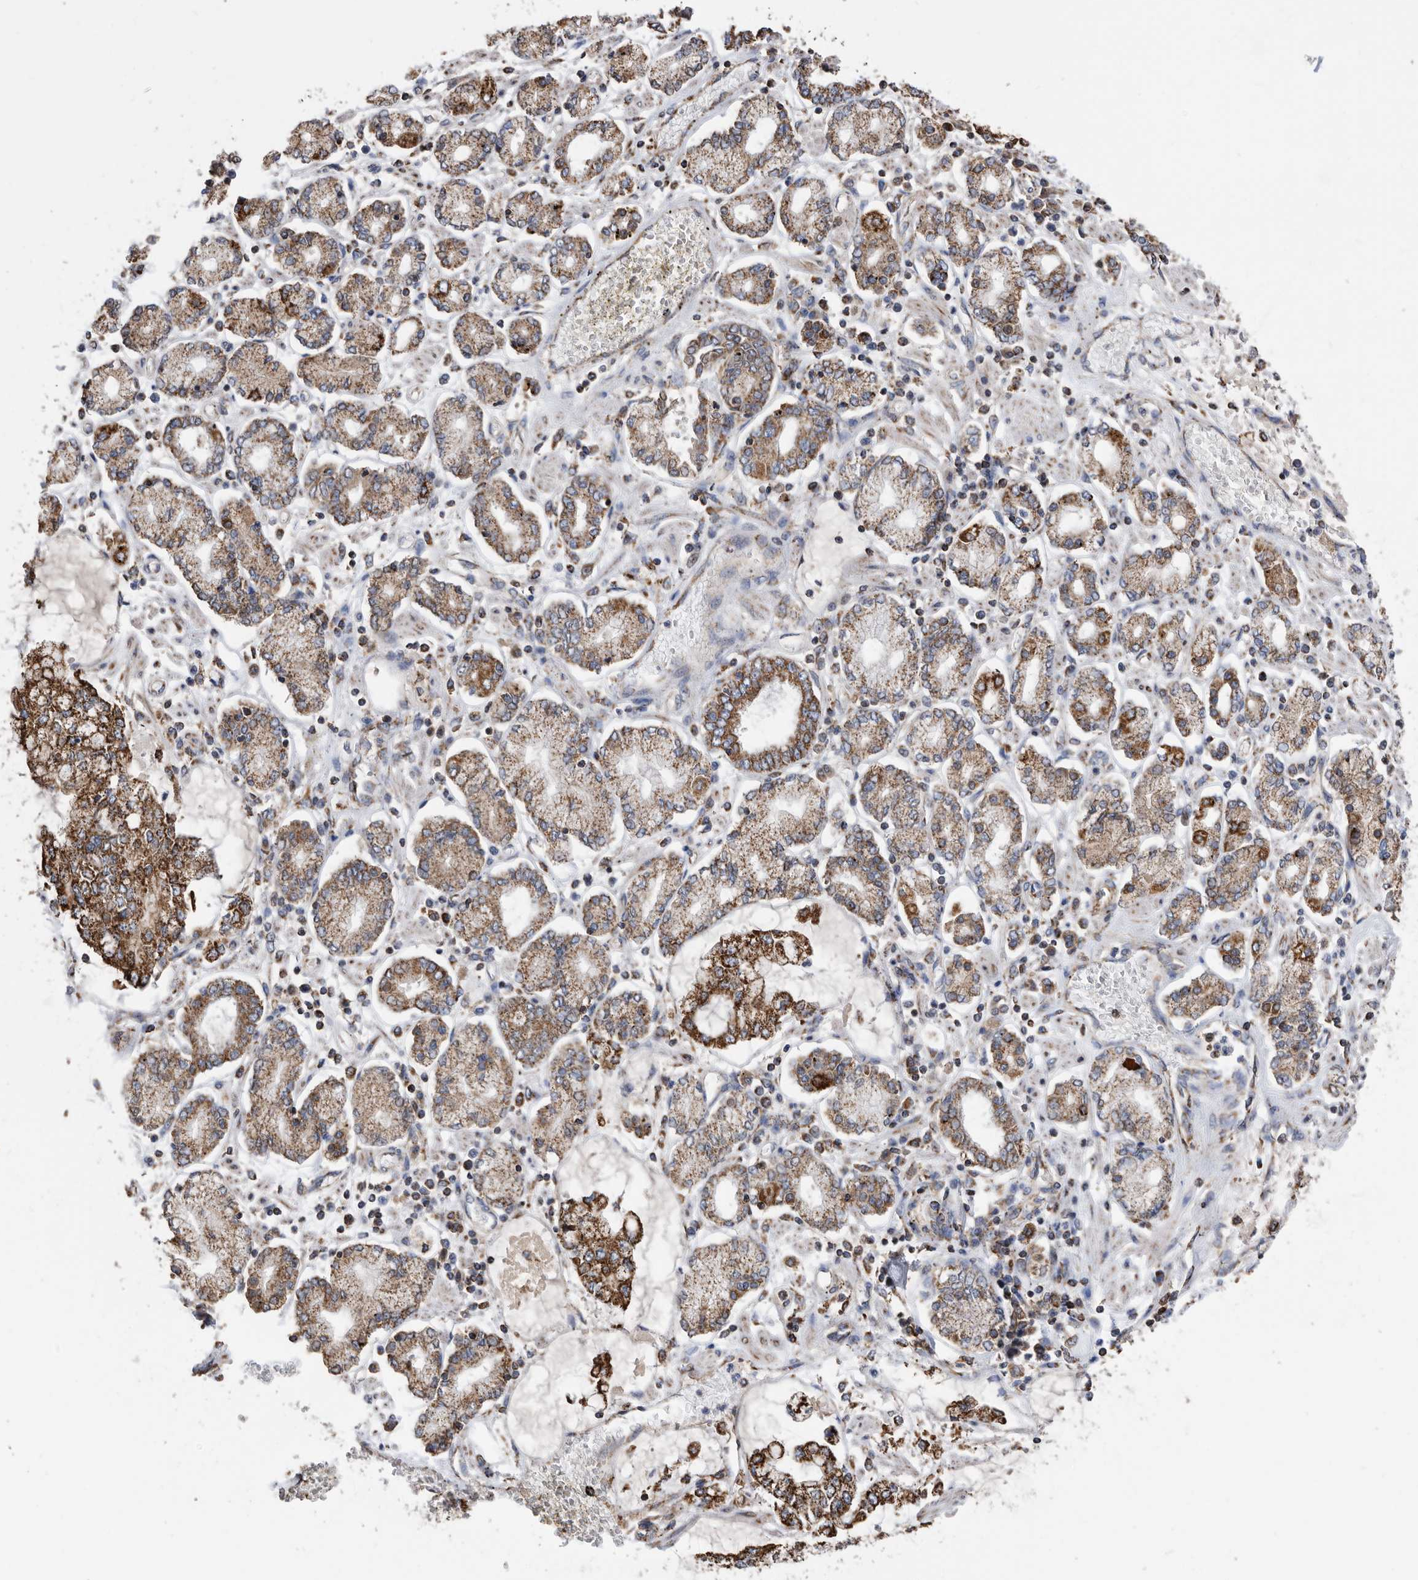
{"staining": {"intensity": "strong", "quantity": "25%-75%", "location": "cytoplasmic/membranous"}, "tissue": "stomach cancer", "cell_type": "Tumor cells", "image_type": "cancer", "snomed": [{"axis": "morphology", "description": "Adenocarcinoma, NOS"}, {"axis": "topography", "description": "Stomach"}], "caption": "Immunohistochemistry (IHC) micrograph of neoplastic tissue: human stomach adenocarcinoma stained using immunohistochemistry reveals high levels of strong protein expression localized specifically in the cytoplasmic/membranous of tumor cells, appearing as a cytoplasmic/membranous brown color.", "gene": "WFDC1", "patient": {"sex": "male", "age": 76}}